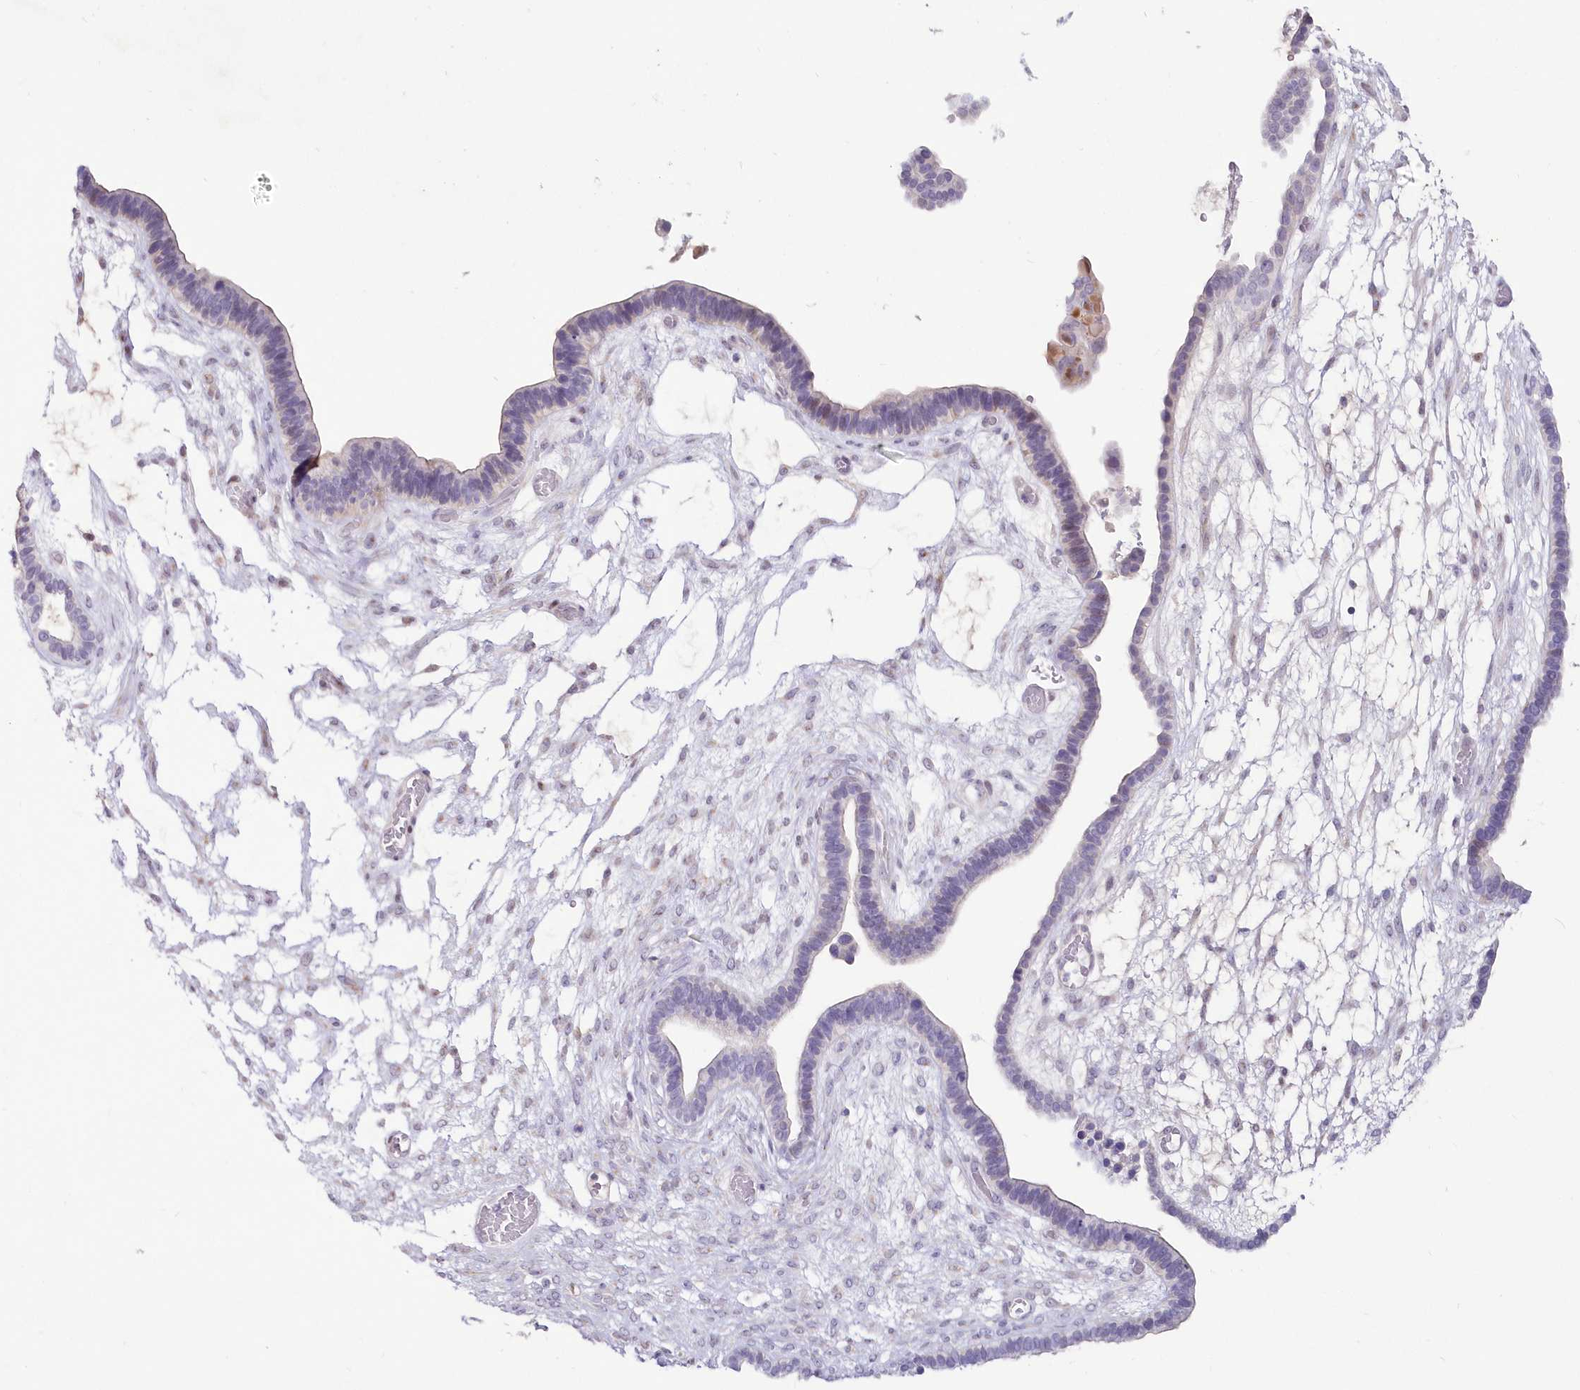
{"staining": {"intensity": "negative", "quantity": "none", "location": "none"}, "tissue": "ovarian cancer", "cell_type": "Tumor cells", "image_type": "cancer", "snomed": [{"axis": "morphology", "description": "Cystadenocarcinoma, serous, NOS"}, {"axis": "topography", "description": "Ovary"}], "caption": "Immunohistochemistry (IHC) micrograph of neoplastic tissue: ovarian cancer (serous cystadenocarcinoma) stained with DAB demonstrates no significant protein staining in tumor cells.", "gene": "SNED1", "patient": {"sex": "female", "age": 56}}